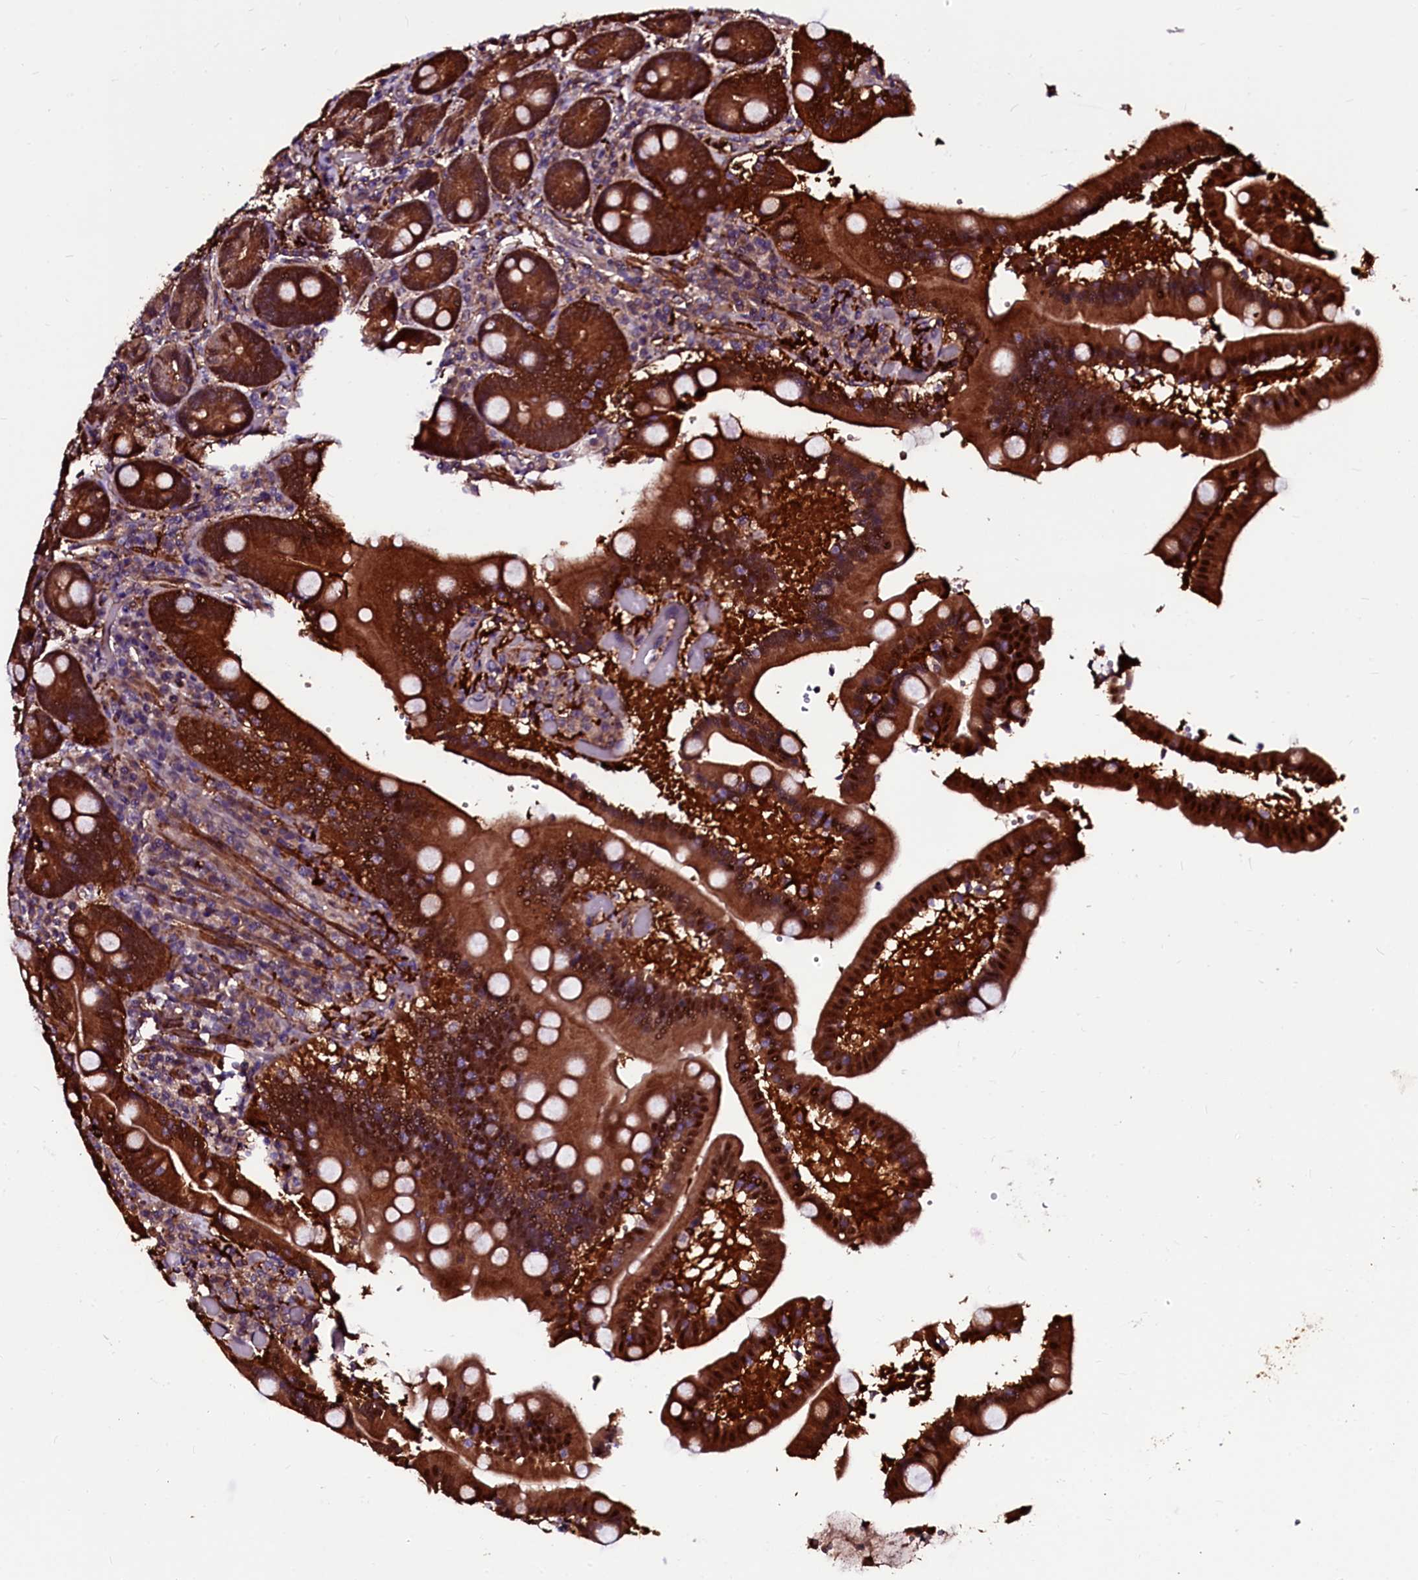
{"staining": {"intensity": "strong", "quantity": ">75%", "location": "cytoplasmic/membranous,nuclear"}, "tissue": "duodenum", "cell_type": "Glandular cells", "image_type": "normal", "snomed": [{"axis": "morphology", "description": "Normal tissue, NOS"}, {"axis": "topography", "description": "Duodenum"}], "caption": "Brown immunohistochemical staining in normal duodenum displays strong cytoplasmic/membranous,nuclear staining in approximately >75% of glandular cells.", "gene": "N4BP1", "patient": {"sex": "female", "age": 62}}